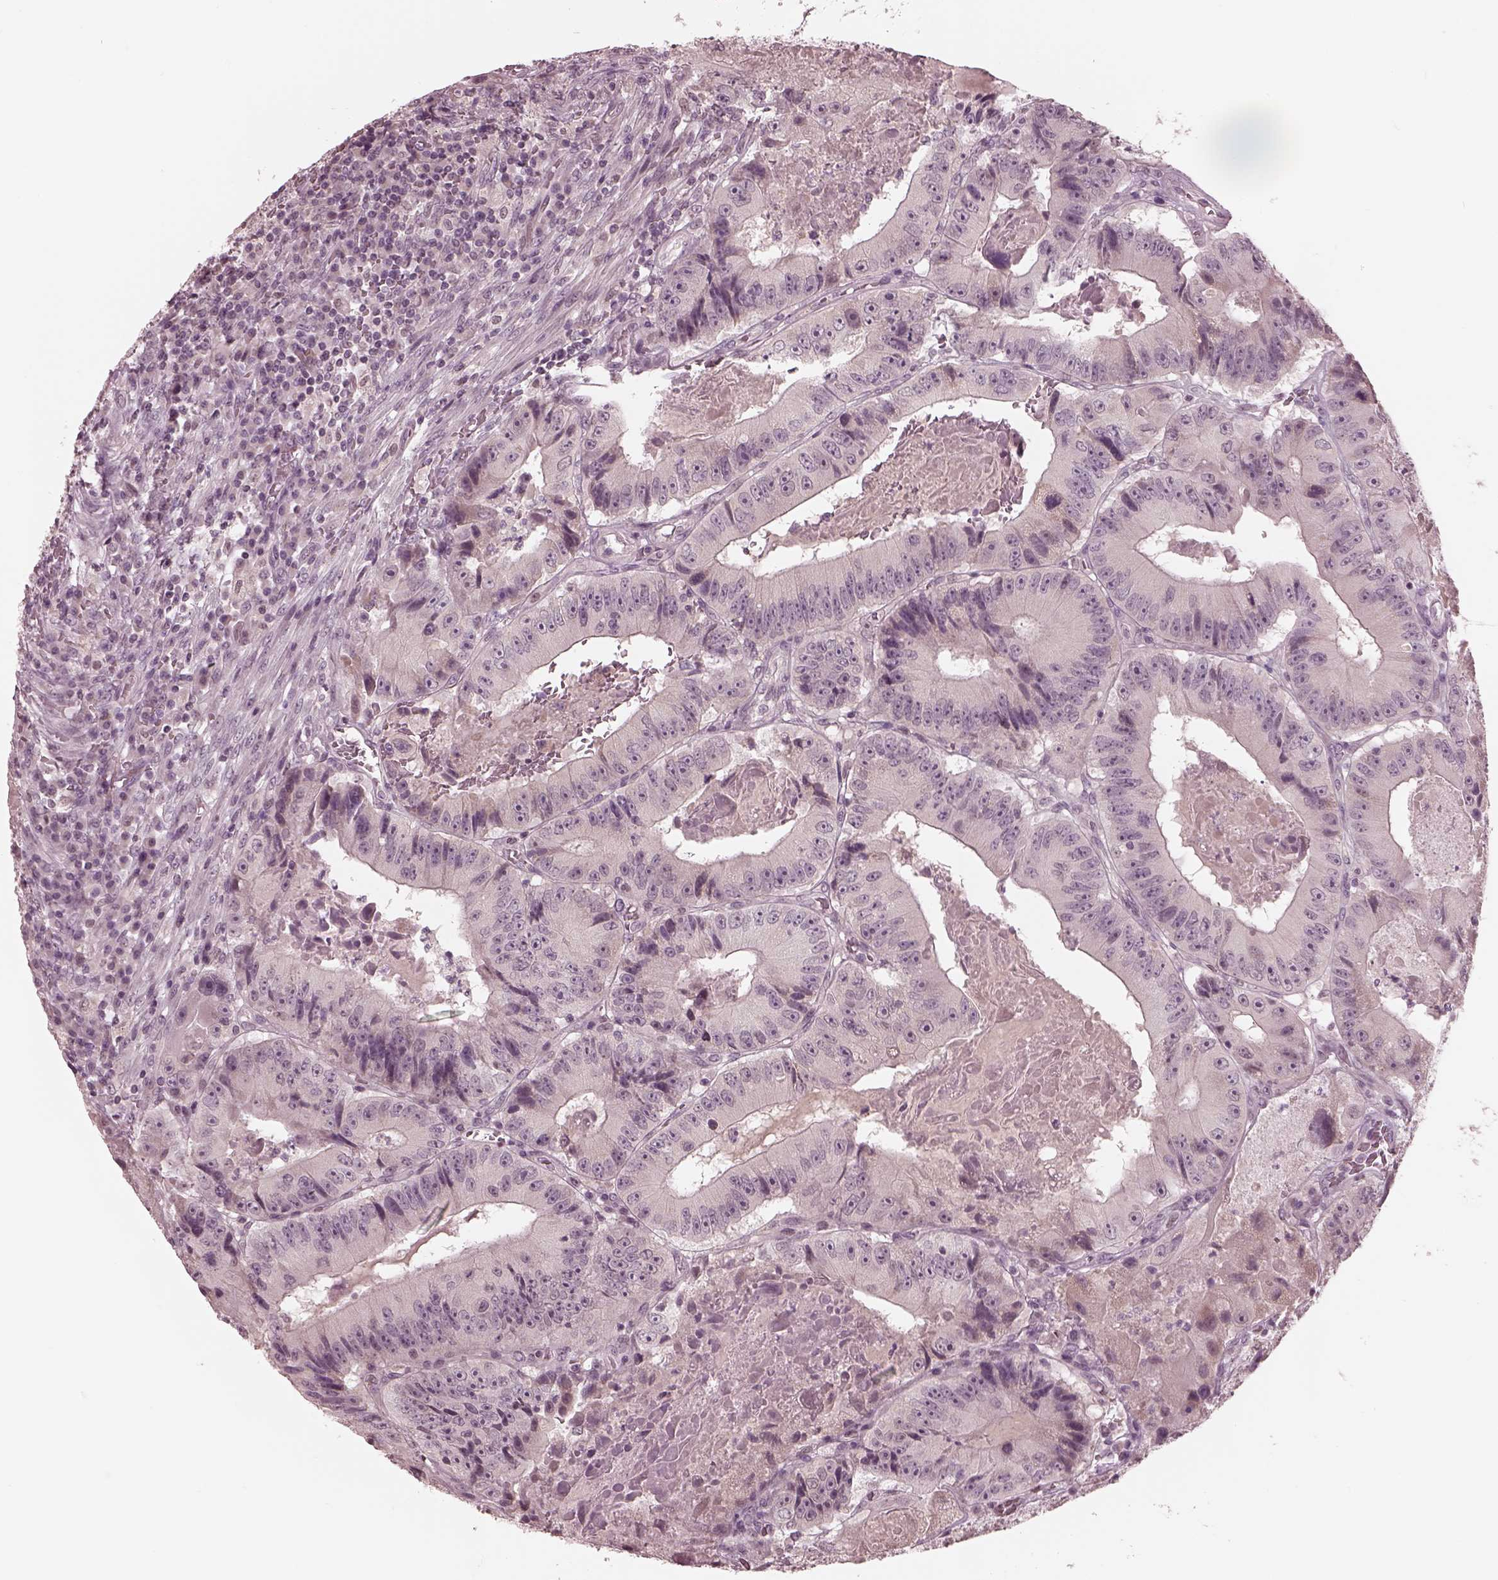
{"staining": {"intensity": "negative", "quantity": "none", "location": "none"}, "tissue": "colorectal cancer", "cell_type": "Tumor cells", "image_type": "cancer", "snomed": [{"axis": "morphology", "description": "Adenocarcinoma, NOS"}, {"axis": "topography", "description": "Colon"}], "caption": "The immunohistochemistry image has no significant expression in tumor cells of colorectal cancer (adenocarcinoma) tissue. Brightfield microscopy of IHC stained with DAB (brown) and hematoxylin (blue), captured at high magnification.", "gene": "IQCG", "patient": {"sex": "female", "age": 86}}